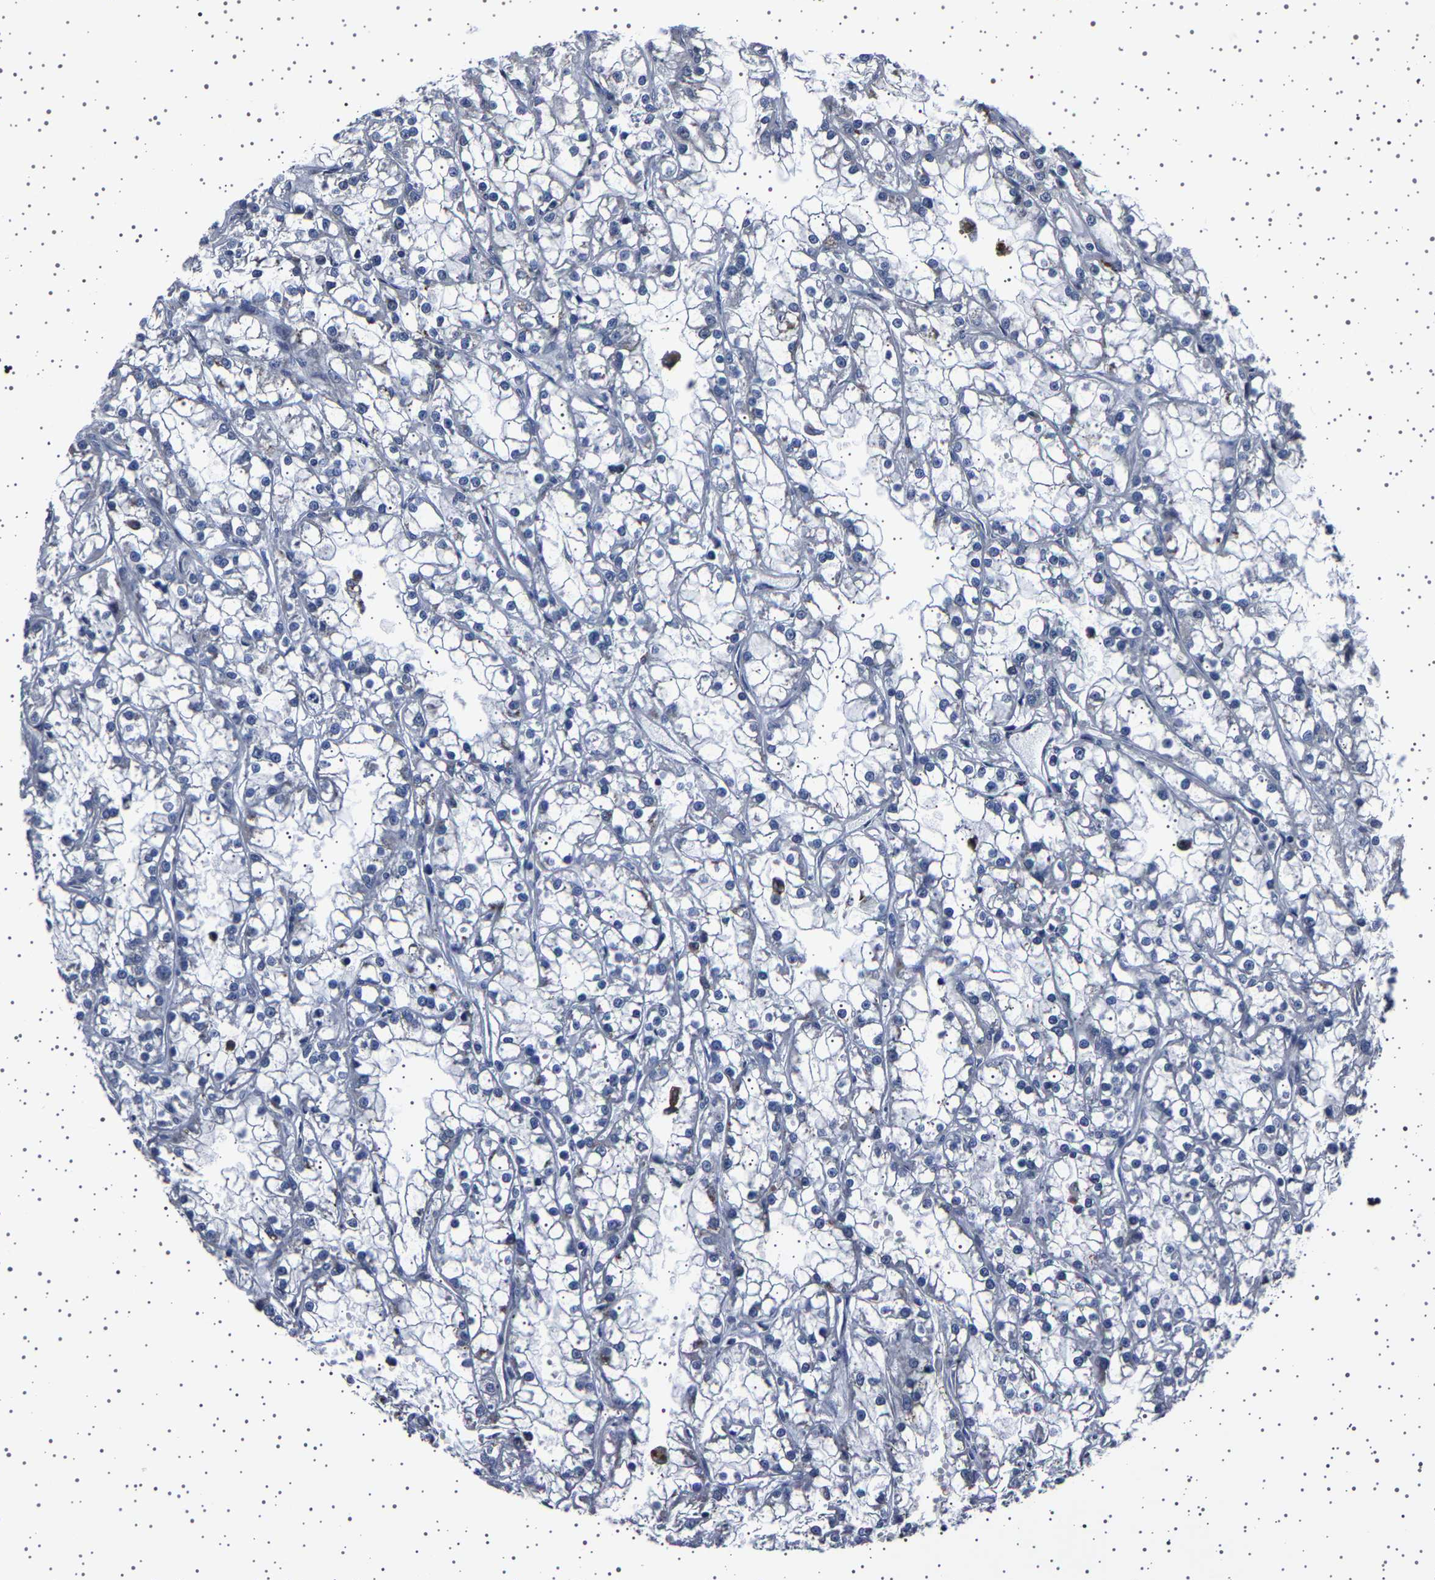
{"staining": {"intensity": "negative", "quantity": "none", "location": "none"}, "tissue": "renal cancer", "cell_type": "Tumor cells", "image_type": "cancer", "snomed": [{"axis": "morphology", "description": "Adenocarcinoma, NOS"}, {"axis": "topography", "description": "Kidney"}], "caption": "Adenocarcinoma (renal) was stained to show a protein in brown. There is no significant expression in tumor cells. Nuclei are stained in blue.", "gene": "IL10RB", "patient": {"sex": "female", "age": 52}}